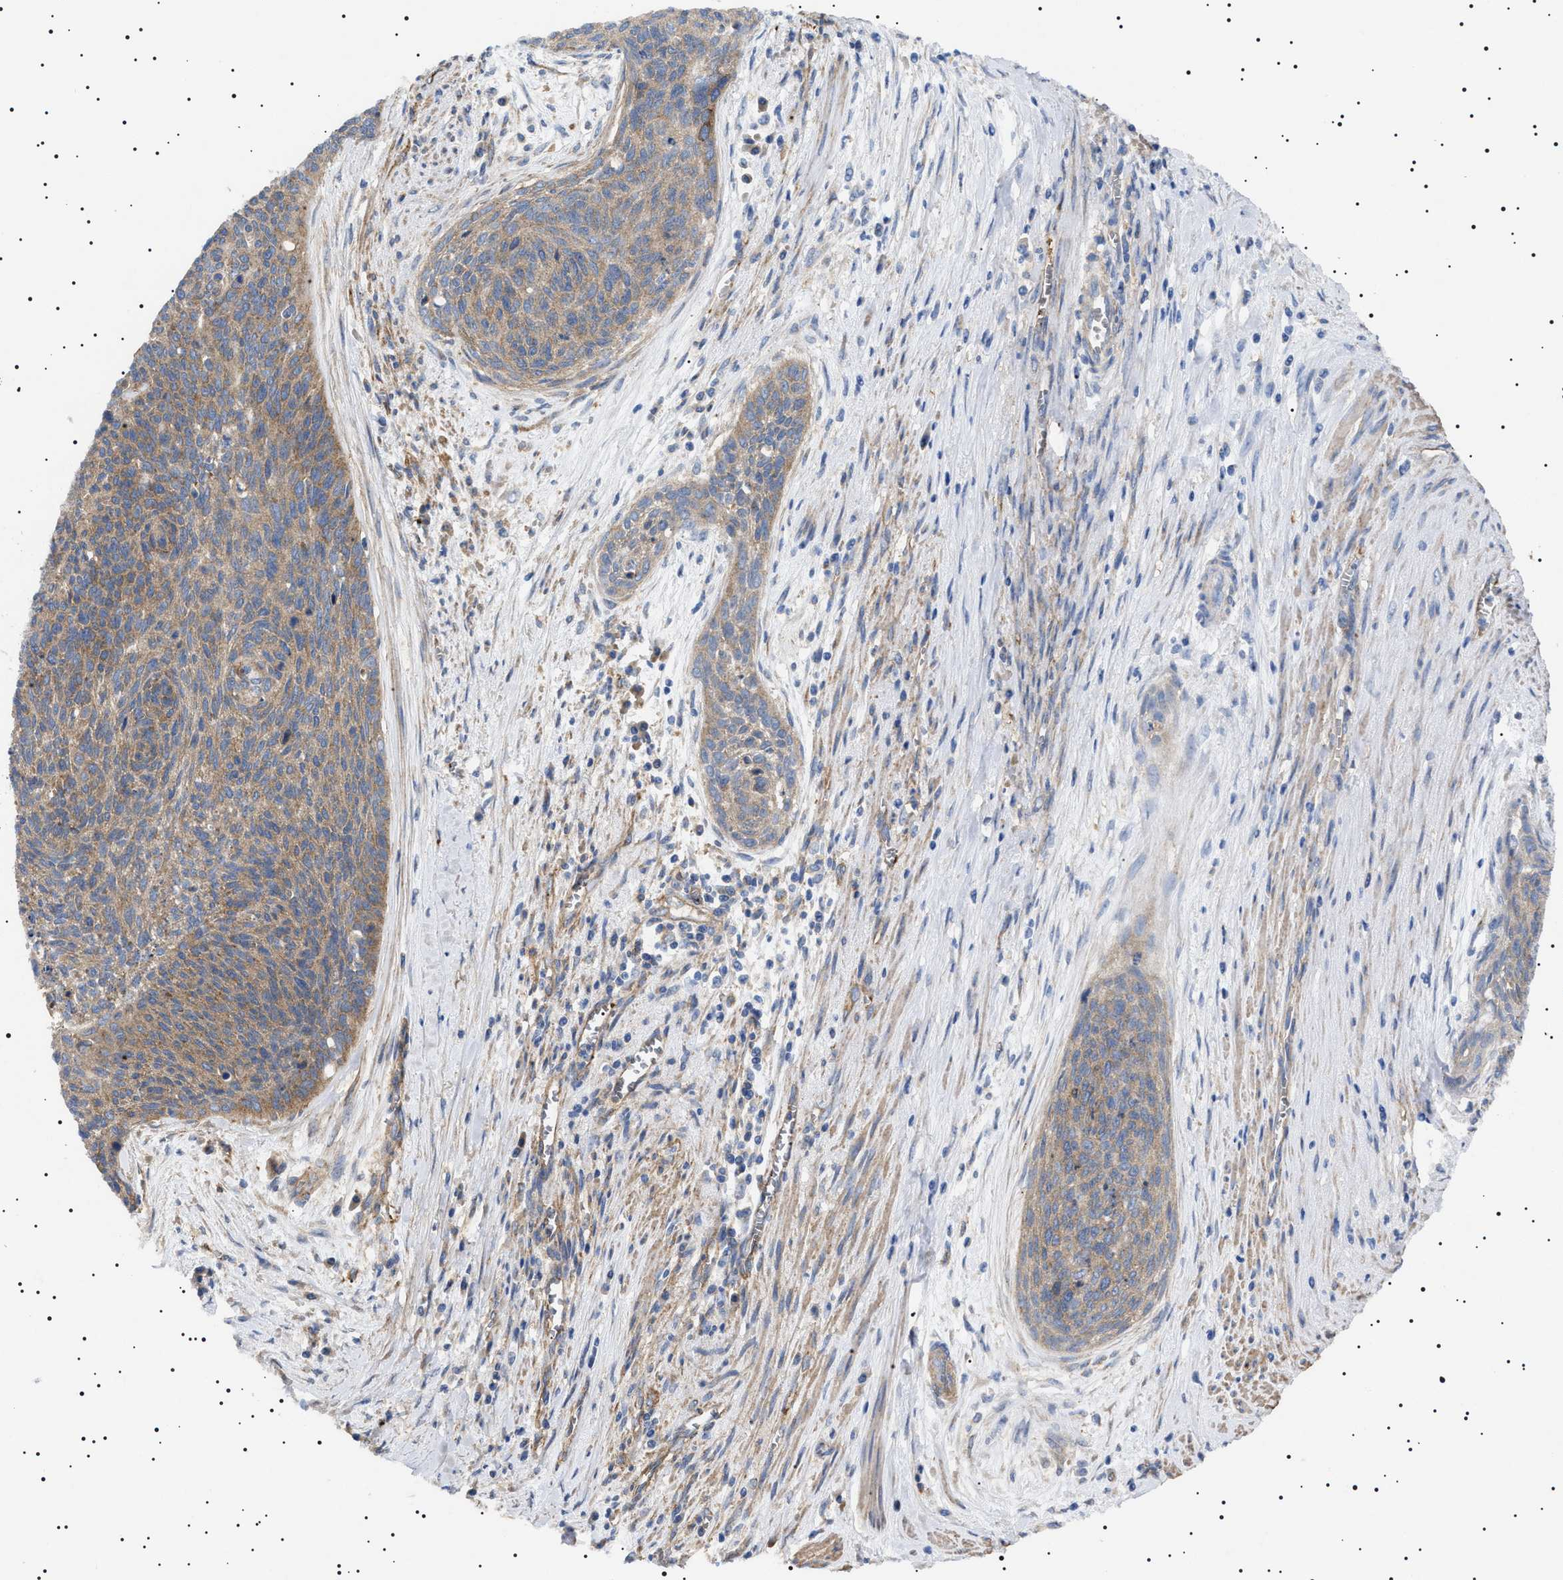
{"staining": {"intensity": "moderate", "quantity": ">75%", "location": "cytoplasmic/membranous"}, "tissue": "cervical cancer", "cell_type": "Tumor cells", "image_type": "cancer", "snomed": [{"axis": "morphology", "description": "Squamous cell carcinoma, NOS"}, {"axis": "topography", "description": "Cervix"}], "caption": "An immunohistochemistry image of neoplastic tissue is shown. Protein staining in brown shows moderate cytoplasmic/membranous positivity in squamous cell carcinoma (cervical) within tumor cells.", "gene": "TPP2", "patient": {"sex": "female", "age": 55}}